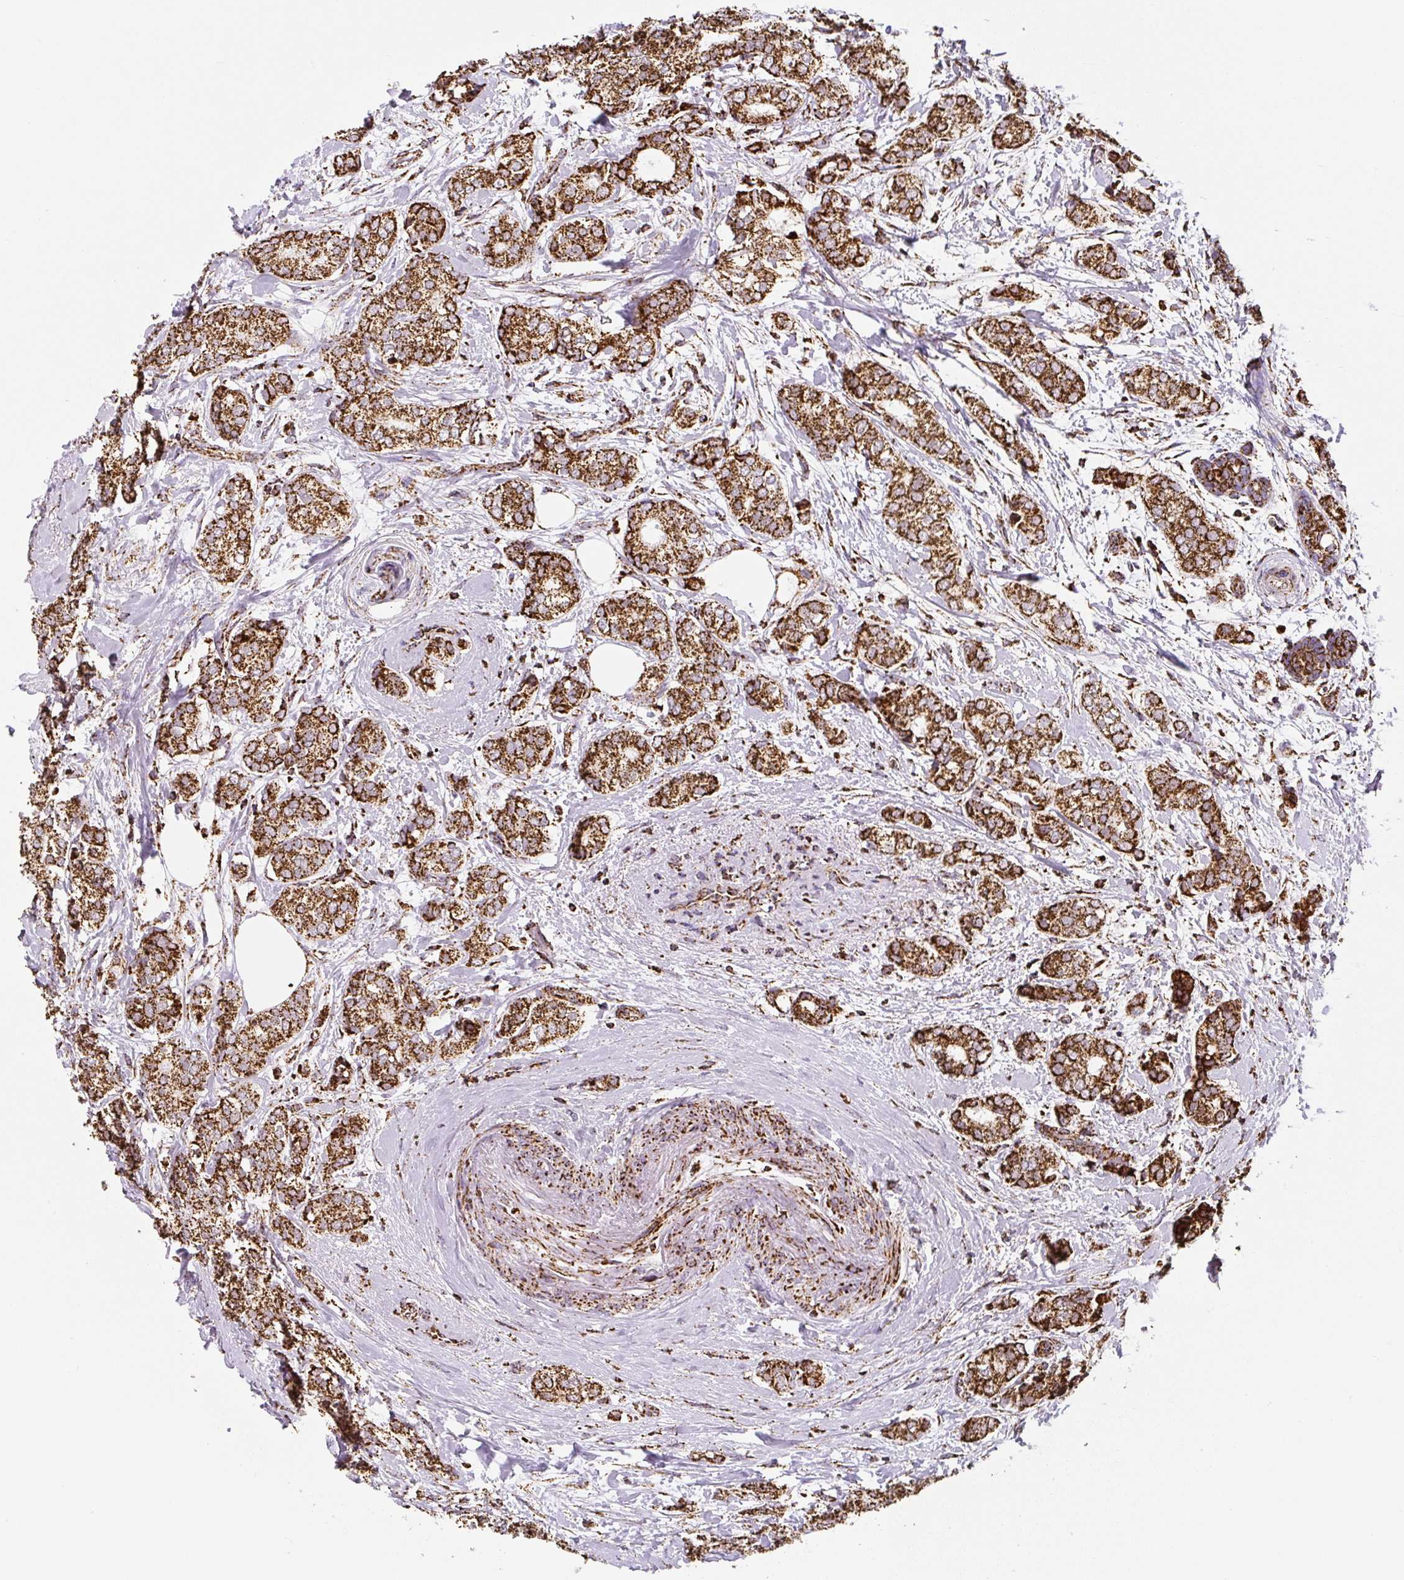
{"staining": {"intensity": "strong", "quantity": ">75%", "location": "cytoplasmic/membranous"}, "tissue": "breast cancer", "cell_type": "Tumor cells", "image_type": "cancer", "snomed": [{"axis": "morphology", "description": "Duct carcinoma"}, {"axis": "topography", "description": "Breast"}], "caption": "Immunohistochemical staining of human breast cancer (intraductal carcinoma) shows high levels of strong cytoplasmic/membranous protein staining in approximately >75% of tumor cells.", "gene": "ATP5F1A", "patient": {"sex": "female", "age": 73}}